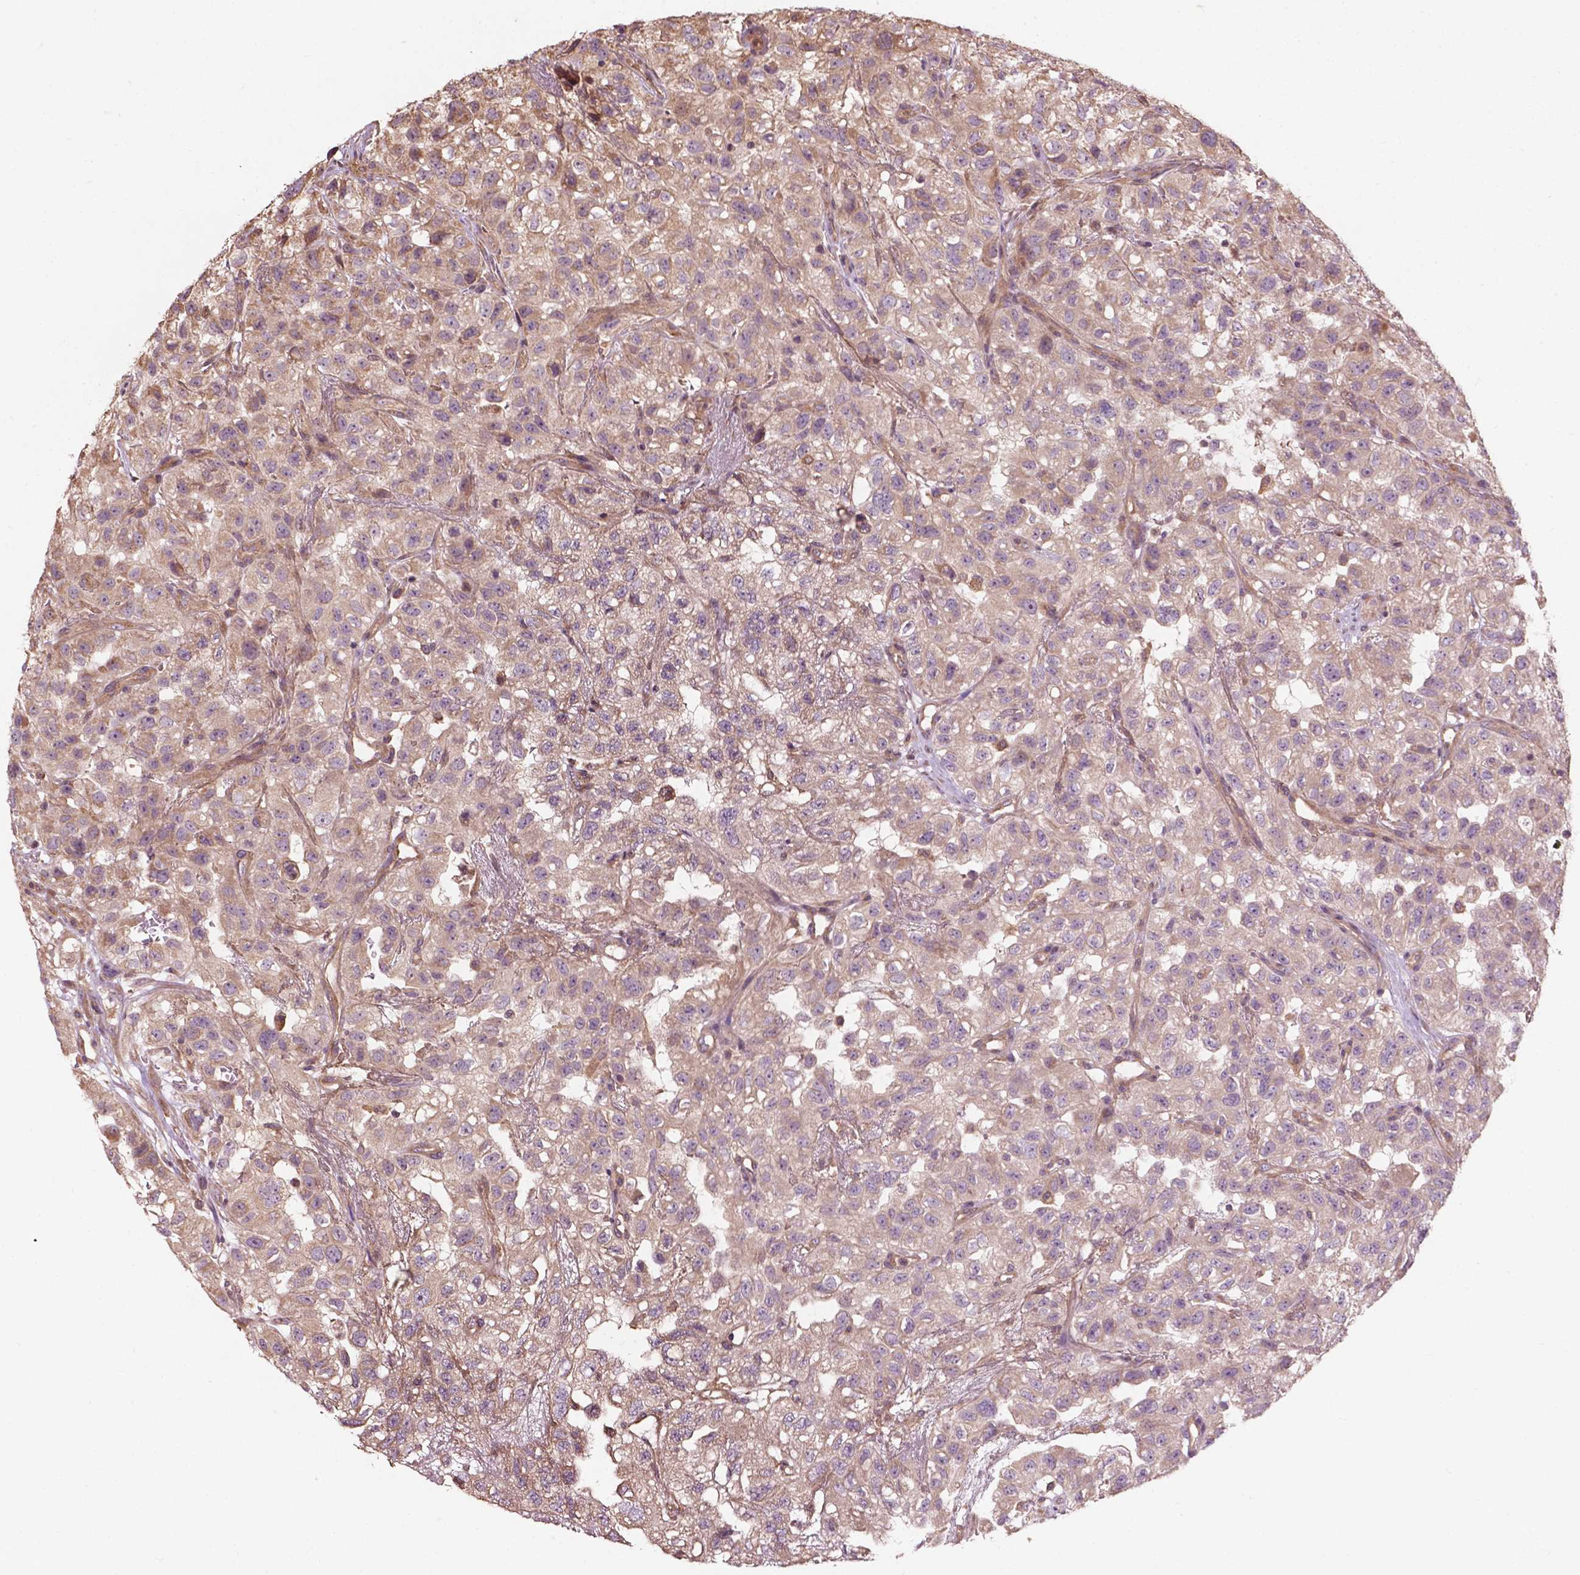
{"staining": {"intensity": "weak", "quantity": "<25%", "location": "cytoplasmic/membranous"}, "tissue": "renal cancer", "cell_type": "Tumor cells", "image_type": "cancer", "snomed": [{"axis": "morphology", "description": "Adenocarcinoma, NOS"}, {"axis": "topography", "description": "Kidney"}], "caption": "This is an immunohistochemistry photomicrograph of human renal cancer. There is no staining in tumor cells.", "gene": "CDC42BPA", "patient": {"sex": "male", "age": 64}}